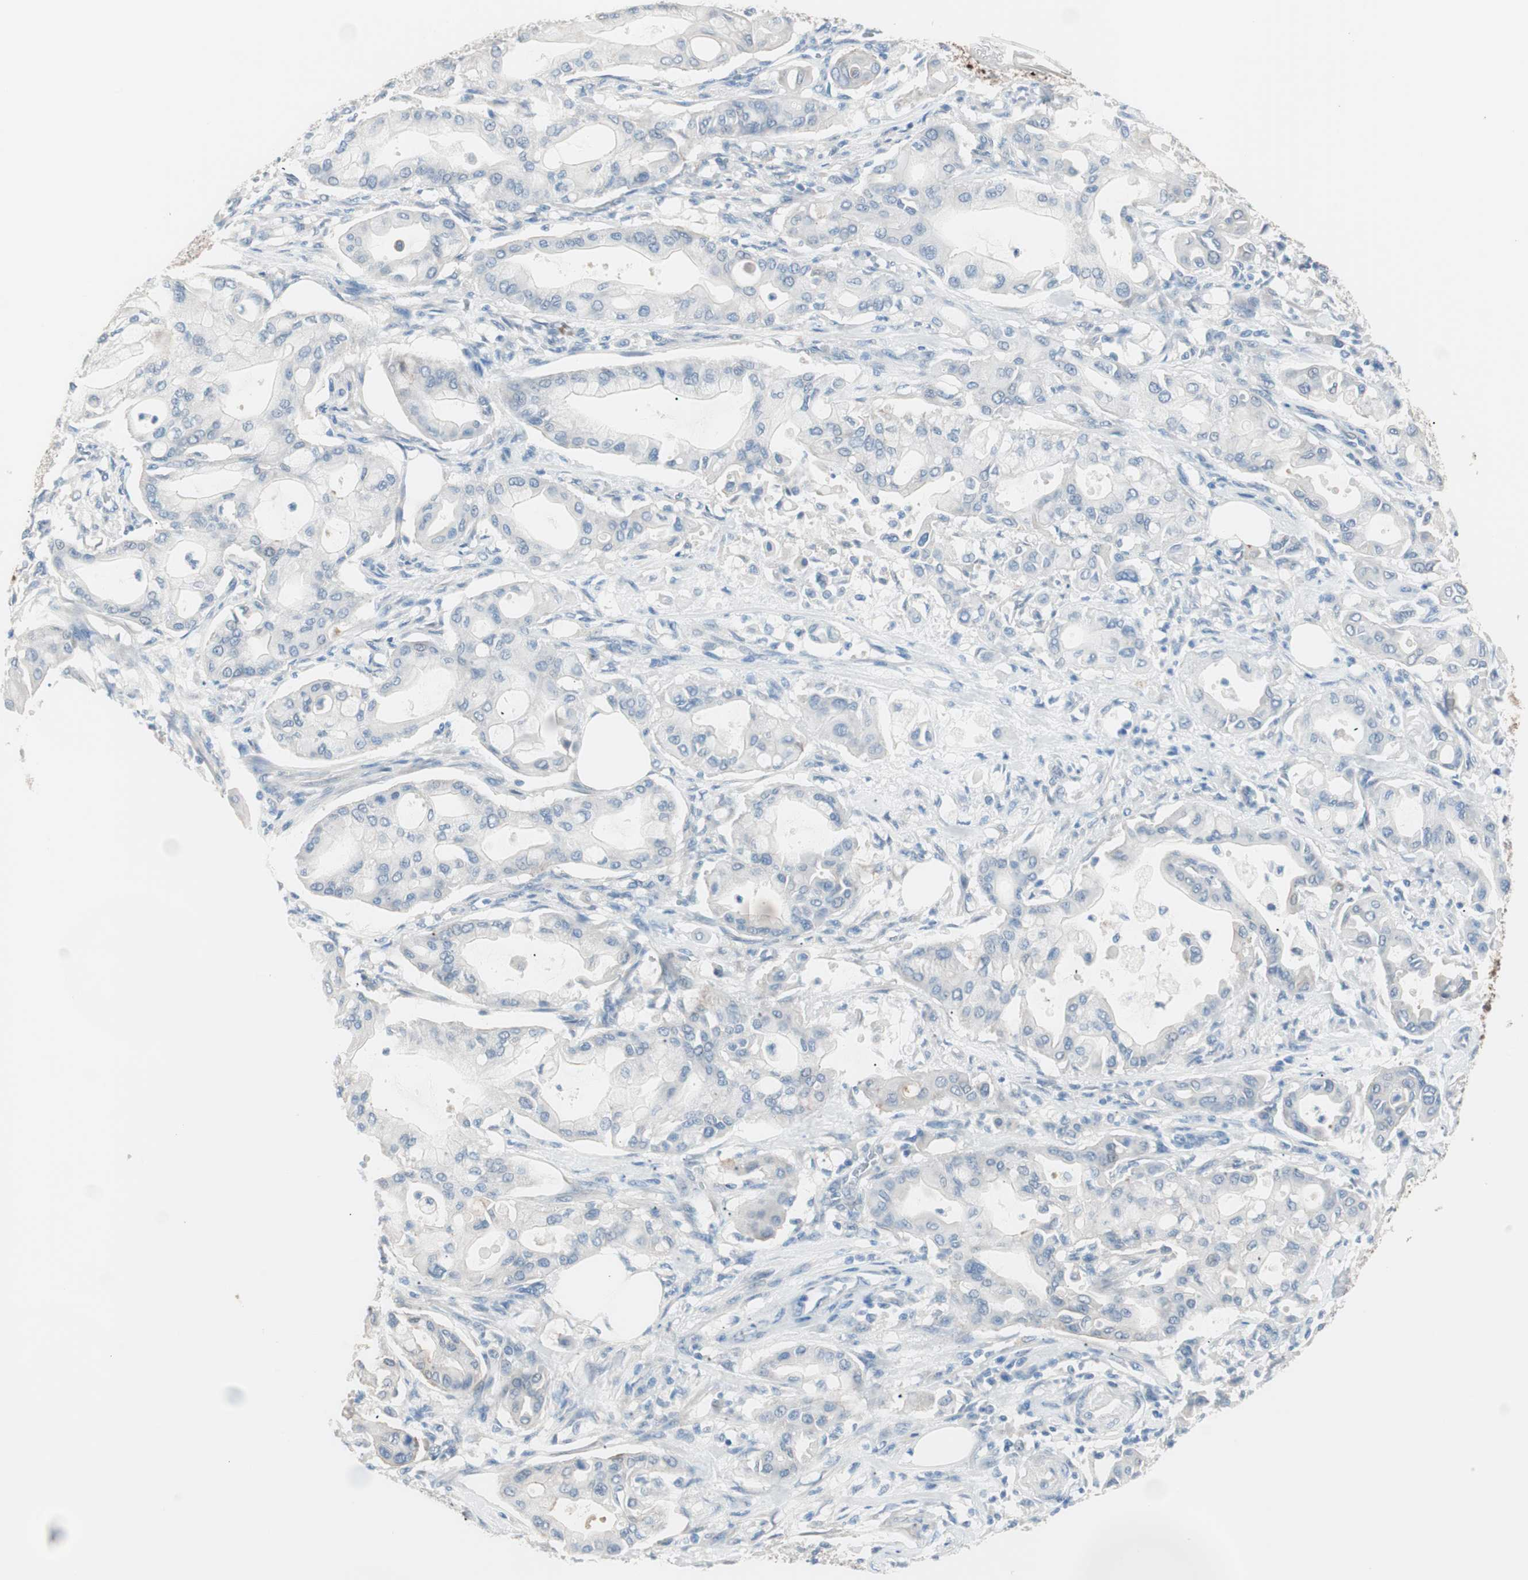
{"staining": {"intensity": "negative", "quantity": "none", "location": "none"}, "tissue": "pancreatic cancer", "cell_type": "Tumor cells", "image_type": "cancer", "snomed": [{"axis": "morphology", "description": "Adenocarcinoma, NOS"}, {"axis": "morphology", "description": "Adenocarcinoma, metastatic, NOS"}, {"axis": "topography", "description": "Lymph node"}, {"axis": "topography", "description": "Pancreas"}, {"axis": "topography", "description": "Duodenum"}], "caption": "IHC of human metastatic adenocarcinoma (pancreatic) reveals no positivity in tumor cells. (DAB immunohistochemistry (IHC), high magnification).", "gene": "VIL1", "patient": {"sex": "female", "age": 64}}